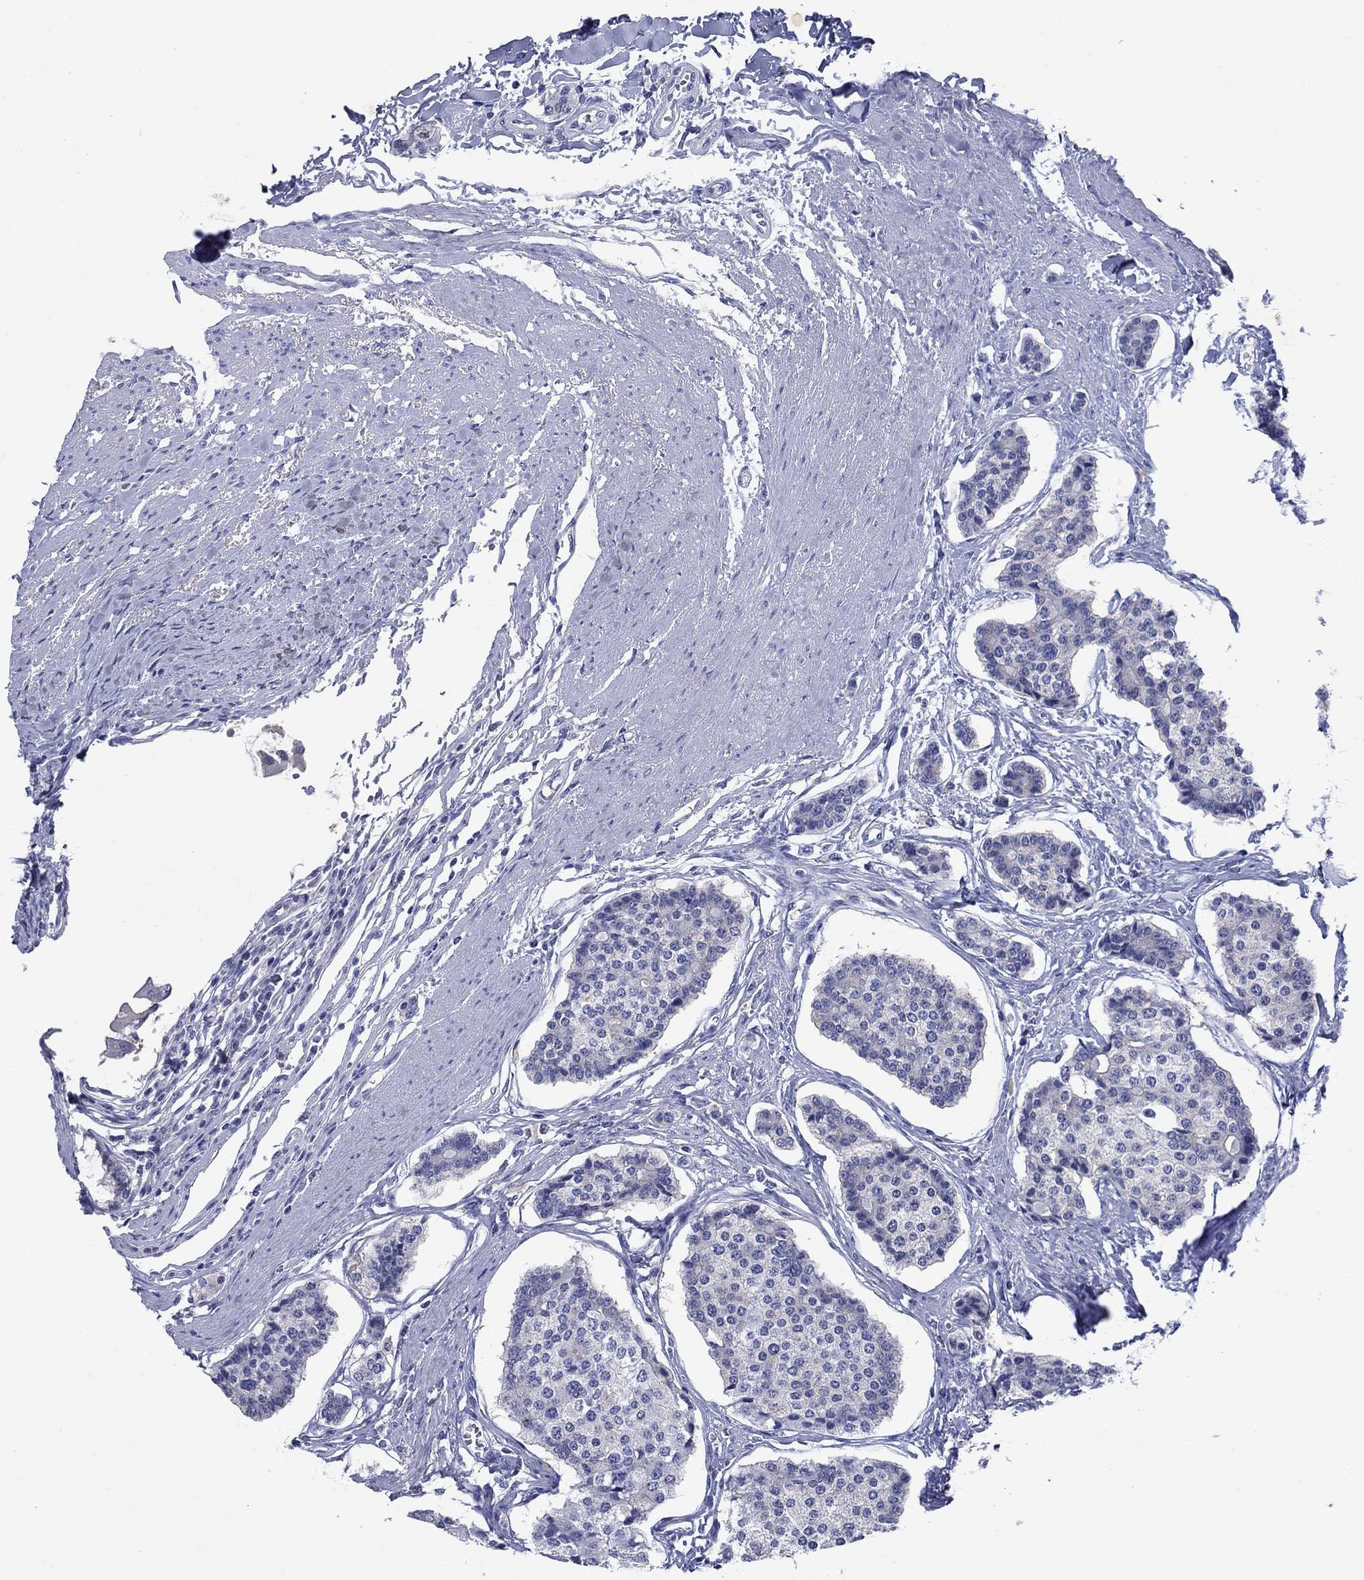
{"staining": {"intensity": "negative", "quantity": "none", "location": "none"}, "tissue": "carcinoid", "cell_type": "Tumor cells", "image_type": "cancer", "snomed": [{"axis": "morphology", "description": "Carcinoid, malignant, NOS"}, {"axis": "topography", "description": "Small intestine"}], "caption": "Carcinoid was stained to show a protein in brown. There is no significant expression in tumor cells. (DAB (3,3'-diaminobenzidine) immunohistochemistry, high magnification).", "gene": "SULT2B1", "patient": {"sex": "female", "age": 65}}